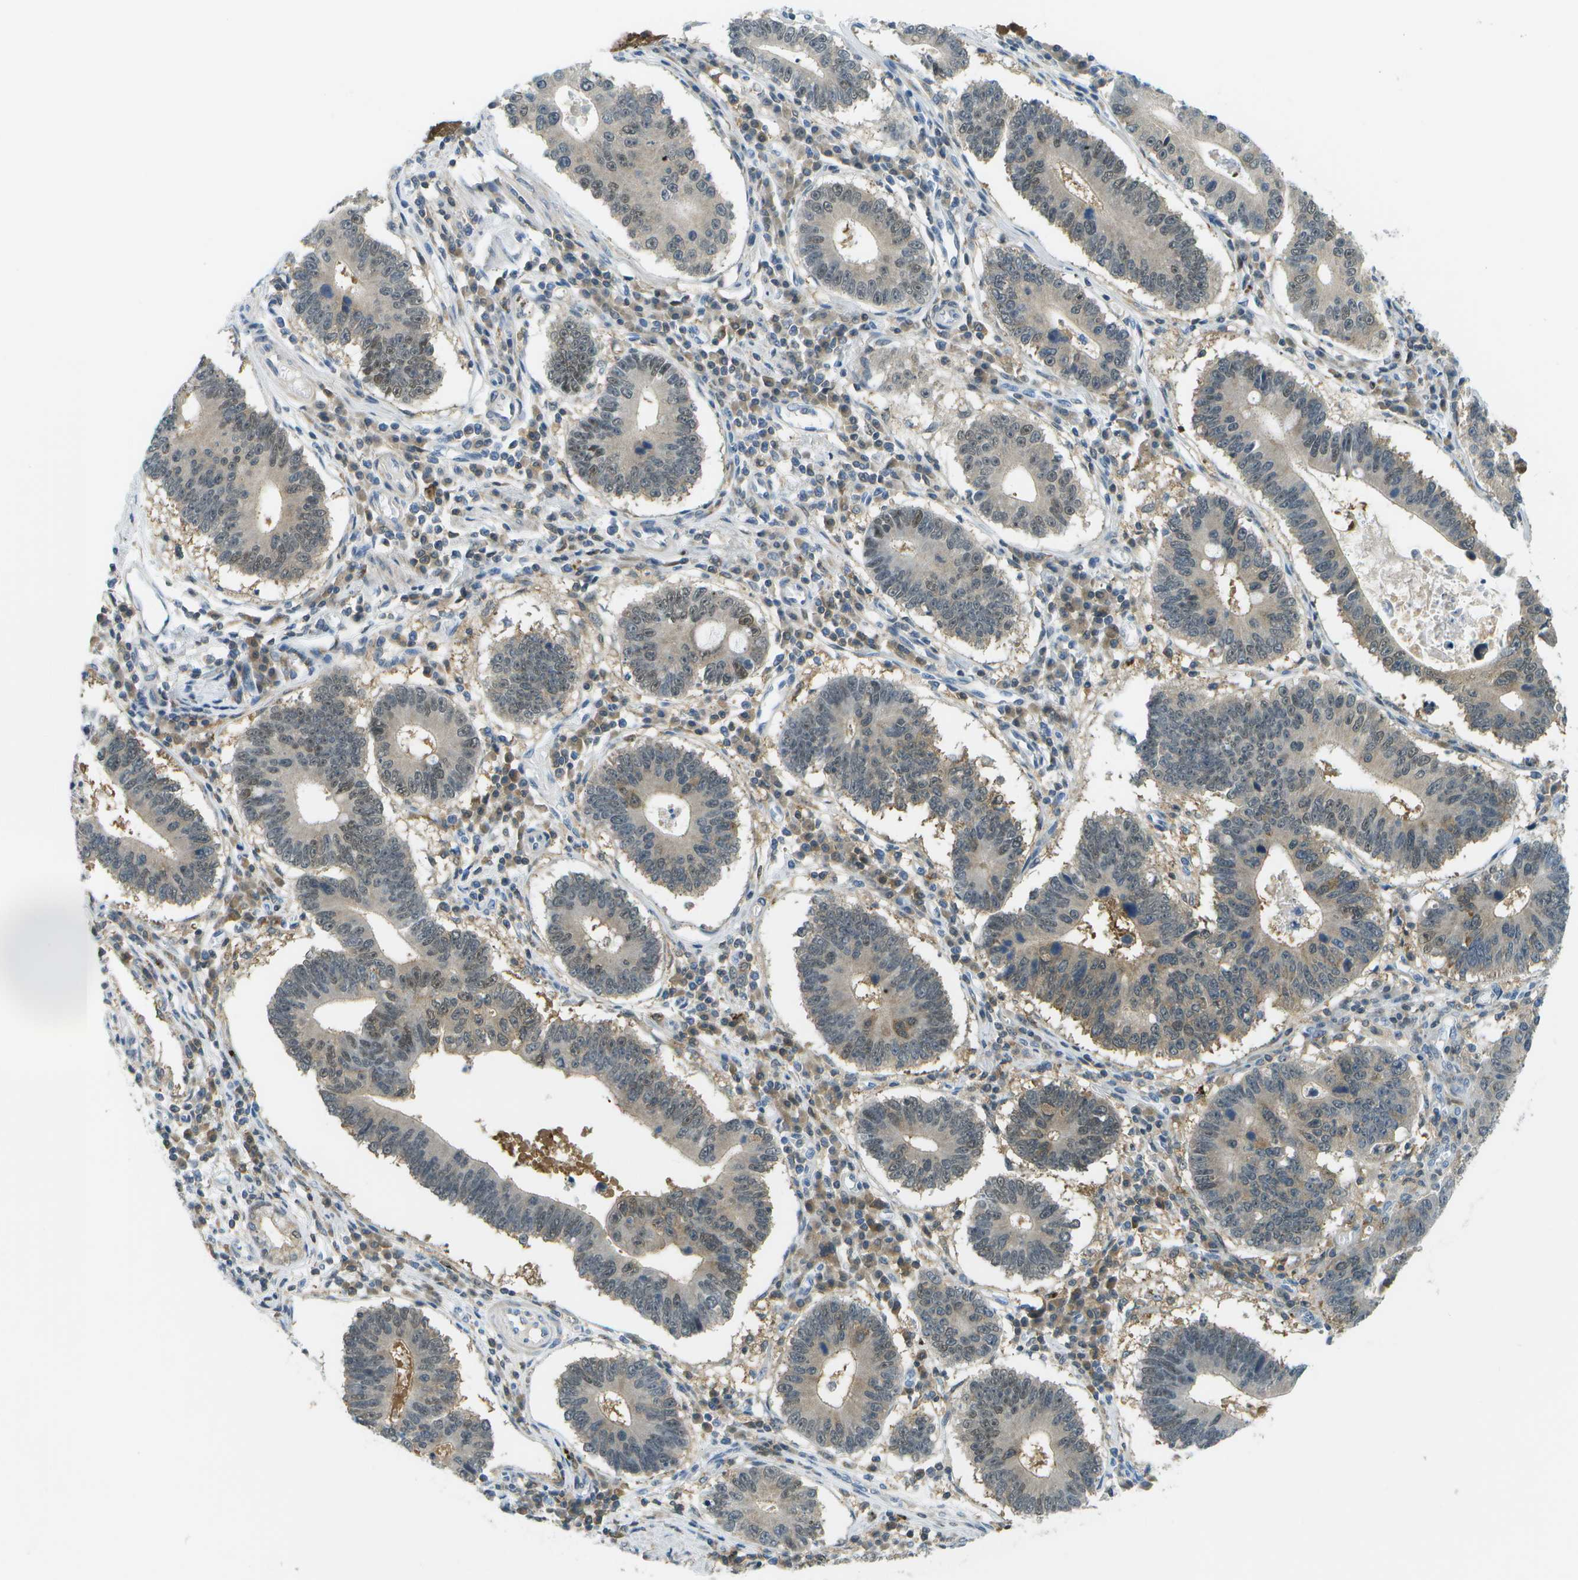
{"staining": {"intensity": "weak", "quantity": "25%-75%", "location": "cytoplasmic/membranous,nuclear"}, "tissue": "stomach cancer", "cell_type": "Tumor cells", "image_type": "cancer", "snomed": [{"axis": "morphology", "description": "Adenocarcinoma, NOS"}, {"axis": "topography", "description": "Stomach"}], "caption": "Weak cytoplasmic/membranous and nuclear staining is appreciated in about 25%-75% of tumor cells in stomach cancer (adenocarcinoma). (IHC, brightfield microscopy, high magnification).", "gene": "CDH23", "patient": {"sex": "male", "age": 59}}